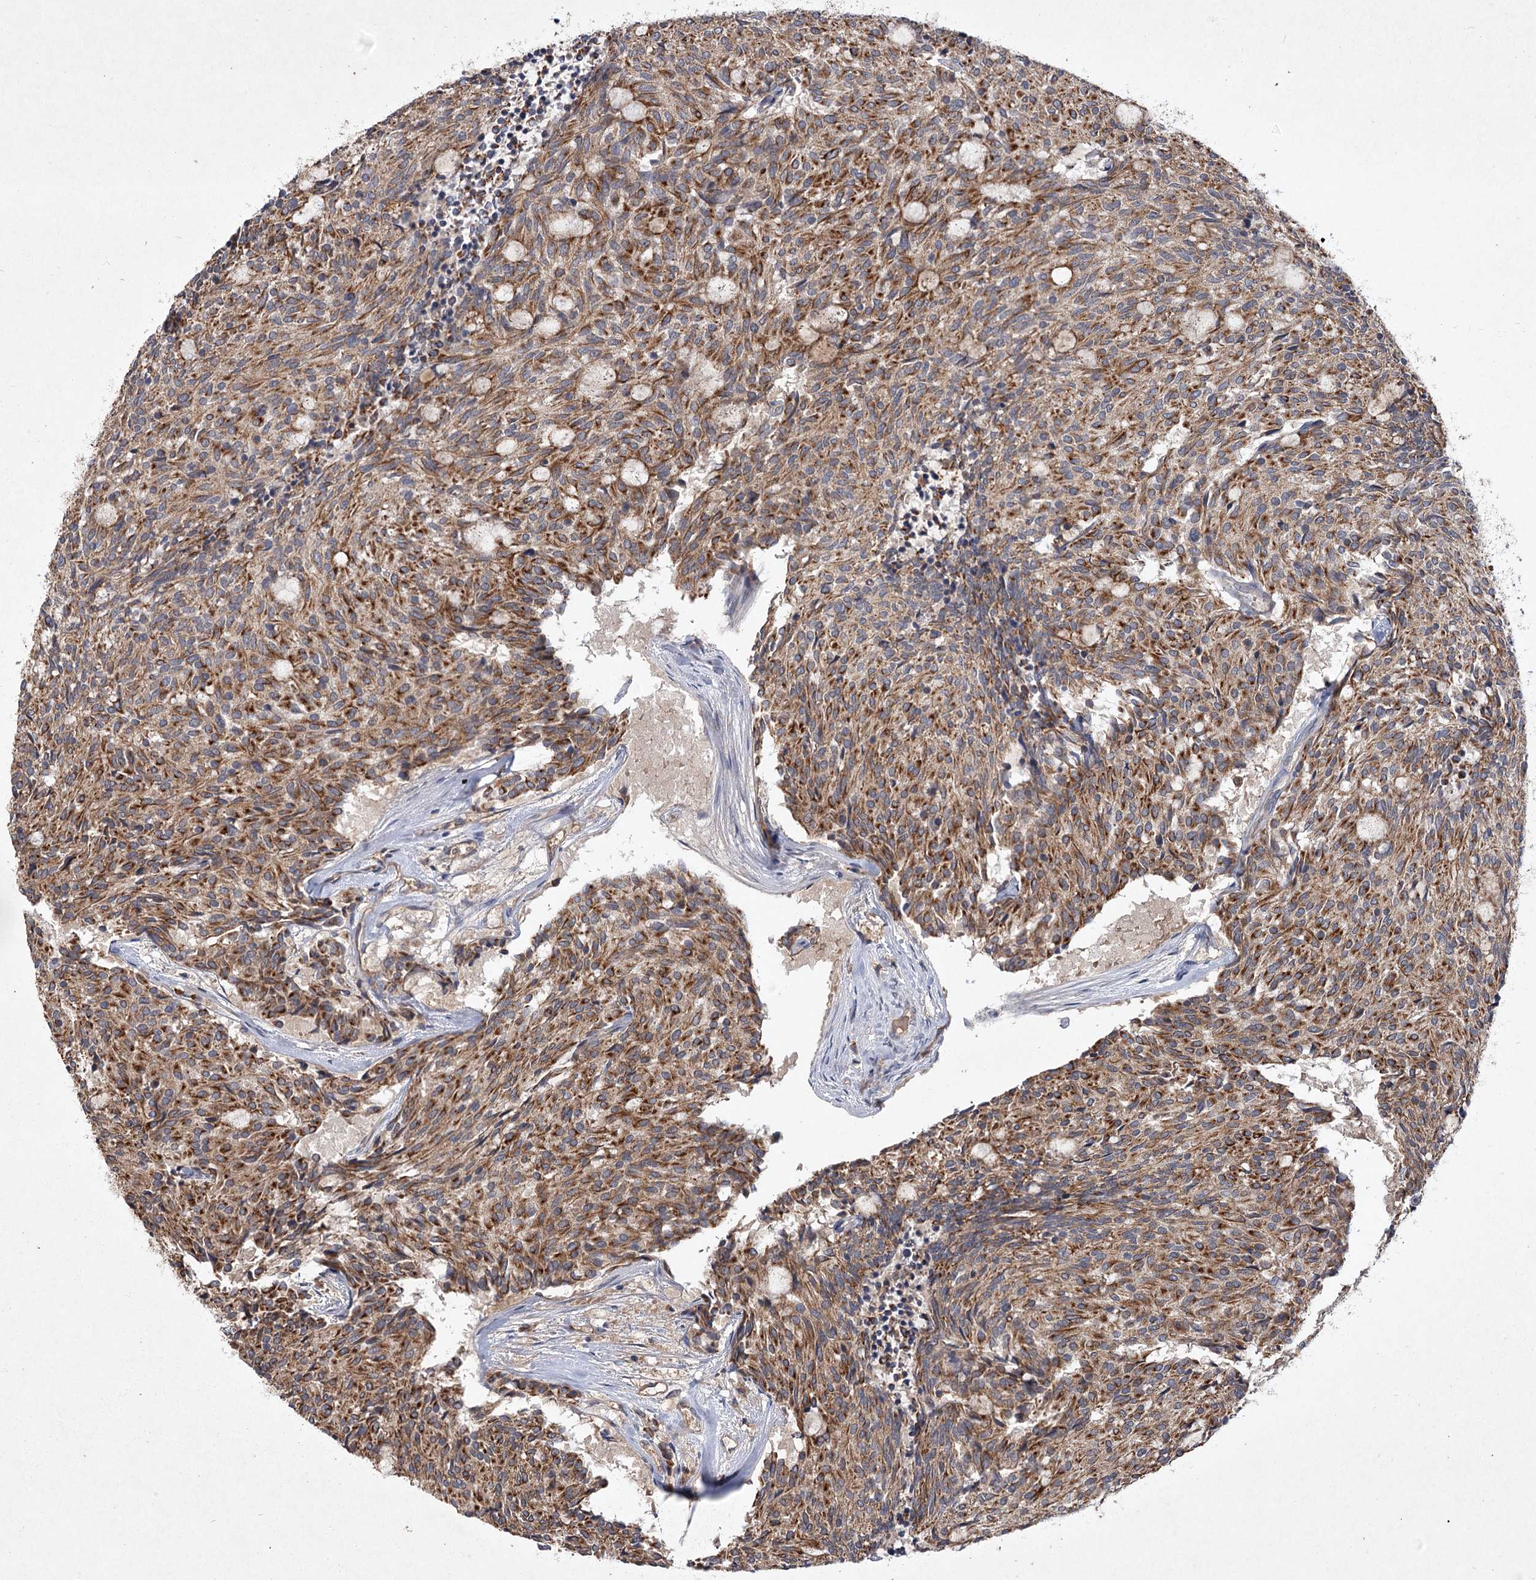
{"staining": {"intensity": "moderate", "quantity": ">75%", "location": "cytoplasmic/membranous"}, "tissue": "carcinoid", "cell_type": "Tumor cells", "image_type": "cancer", "snomed": [{"axis": "morphology", "description": "Carcinoid, malignant, NOS"}, {"axis": "topography", "description": "Pancreas"}], "caption": "About >75% of tumor cells in carcinoid (malignant) demonstrate moderate cytoplasmic/membranous protein positivity as visualized by brown immunohistochemical staining.", "gene": "MFN1", "patient": {"sex": "female", "age": 54}}